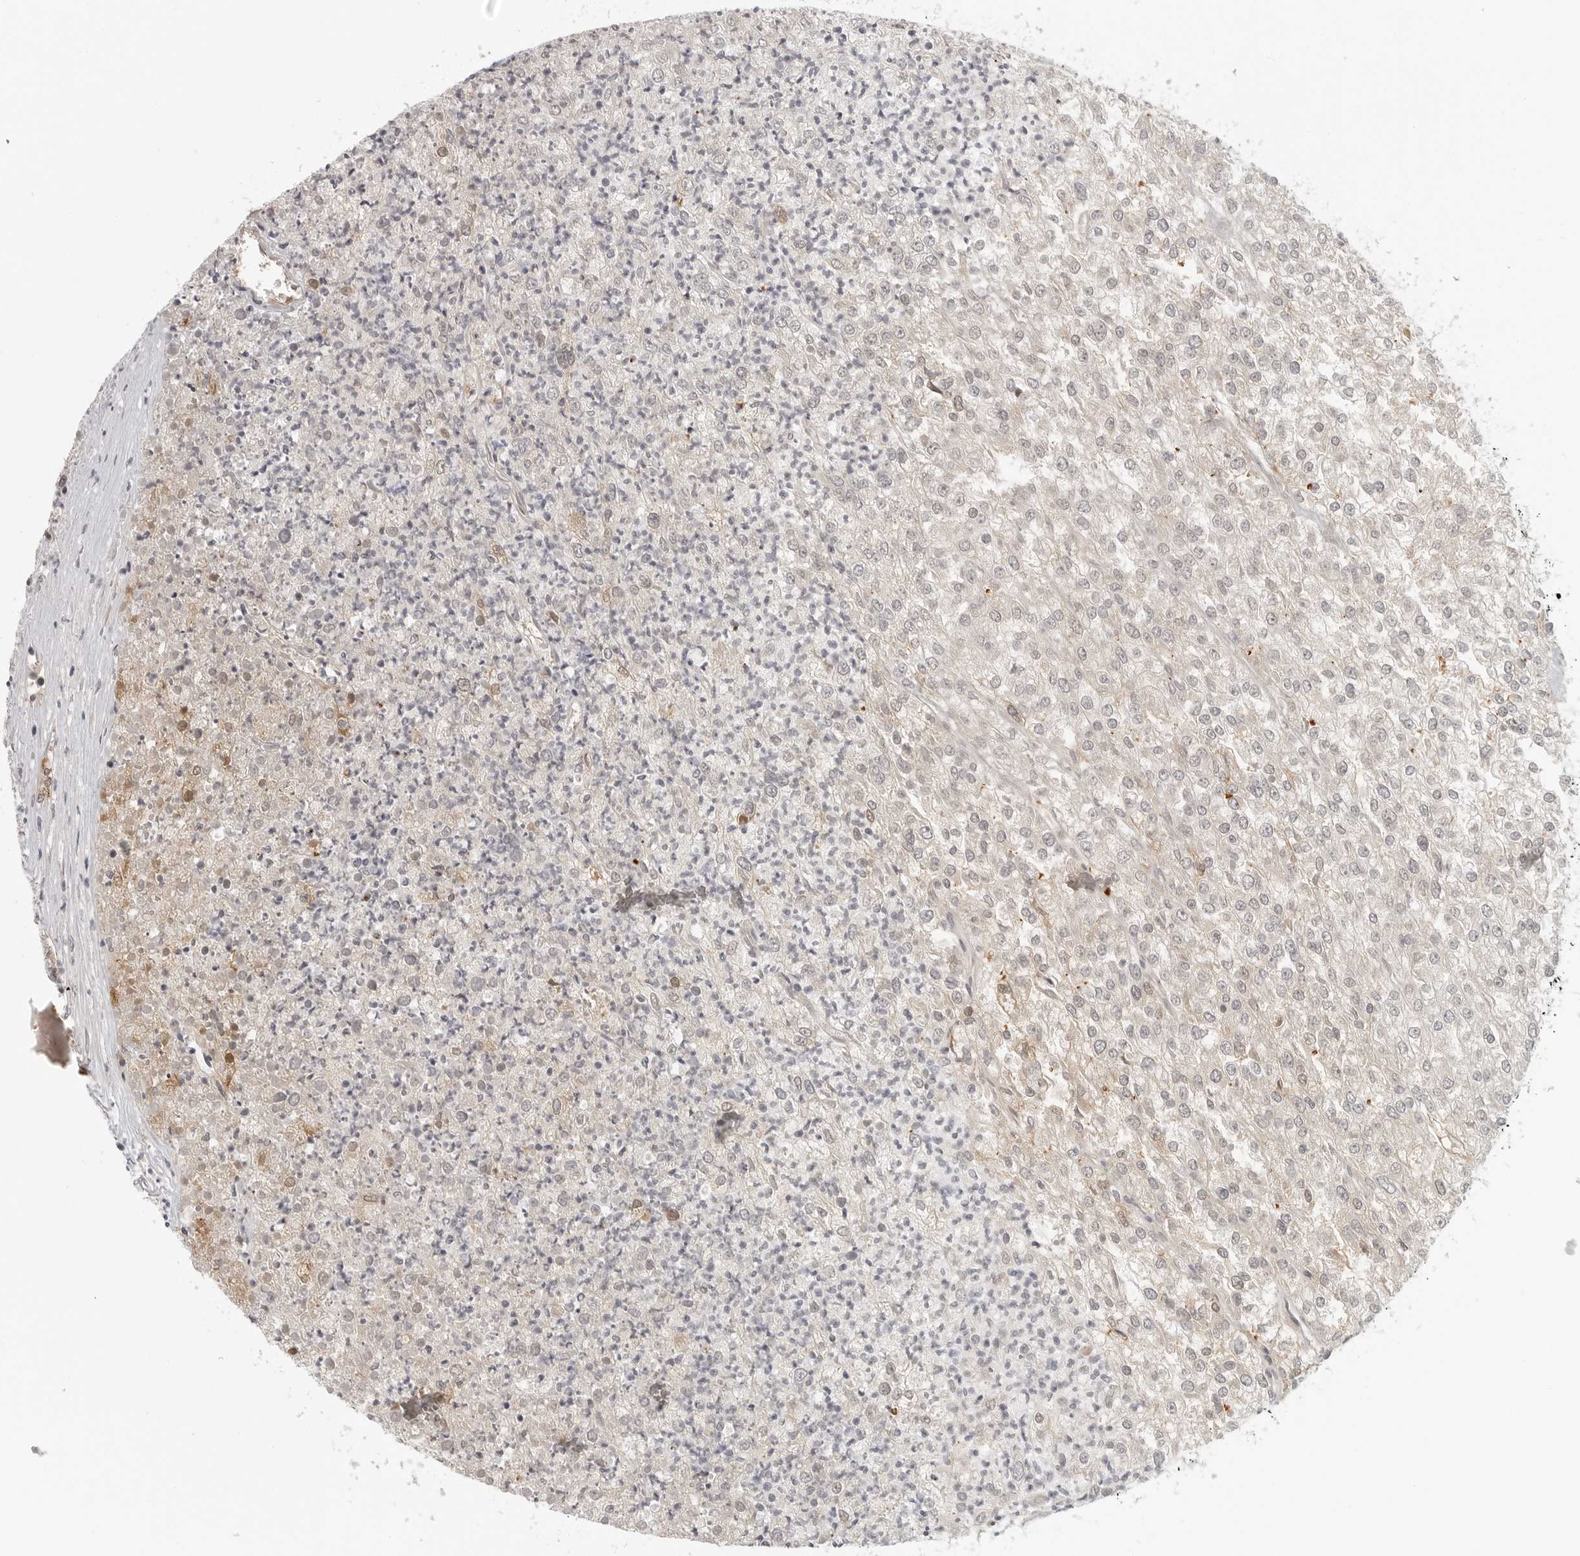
{"staining": {"intensity": "negative", "quantity": "none", "location": "none"}, "tissue": "renal cancer", "cell_type": "Tumor cells", "image_type": "cancer", "snomed": [{"axis": "morphology", "description": "Adenocarcinoma, NOS"}, {"axis": "topography", "description": "Kidney"}], "caption": "Tumor cells show no significant protein staining in renal adenocarcinoma. (DAB (3,3'-diaminobenzidine) immunohistochemistry, high magnification).", "gene": "CTIF", "patient": {"sex": "female", "age": 54}}